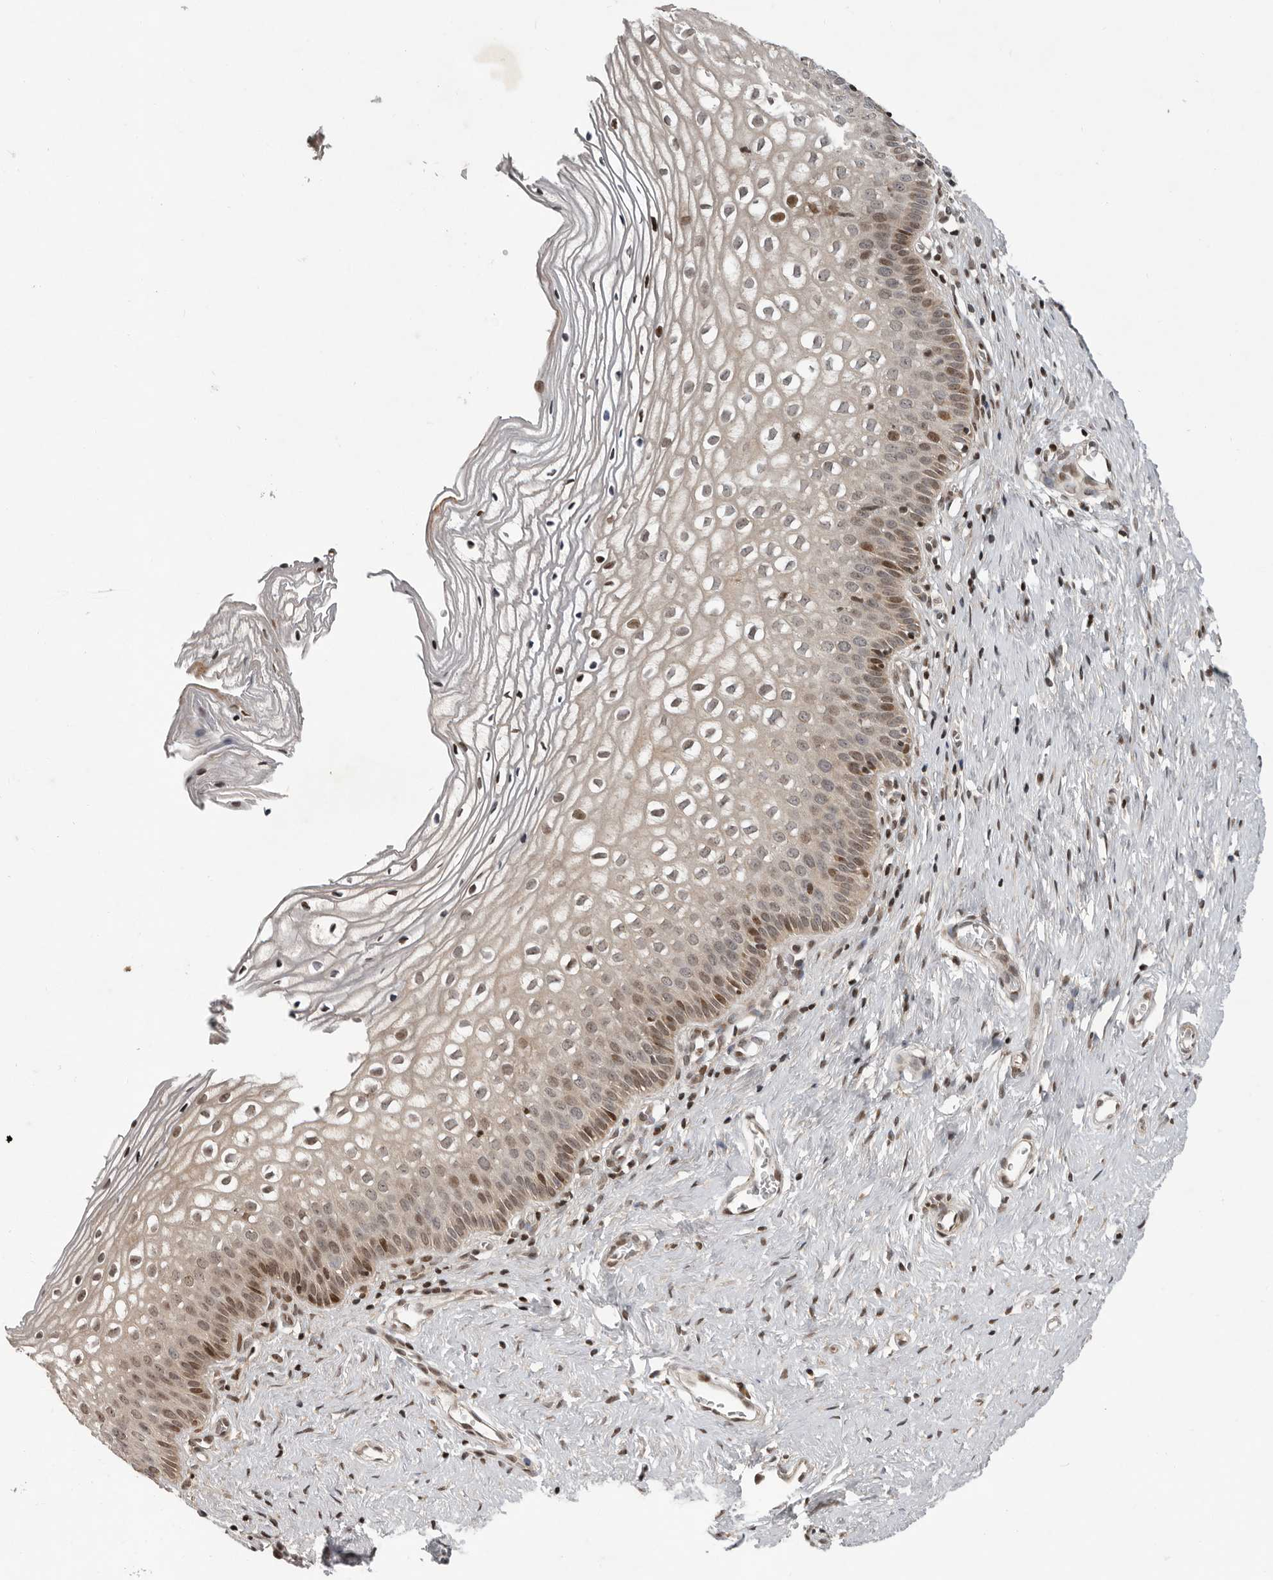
{"staining": {"intensity": "moderate", "quantity": "25%-75%", "location": "nuclear"}, "tissue": "cervix", "cell_type": "Squamous epithelial cells", "image_type": "normal", "snomed": [{"axis": "morphology", "description": "Normal tissue, NOS"}, {"axis": "topography", "description": "Cervix"}], "caption": "IHC micrograph of normal cervix: human cervix stained using IHC exhibits medium levels of moderate protein expression localized specifically in the nuclear of squamous epithelial cells, appearing as a nuclear brown color.", "gene": "RABIF", "patient": {"sex": "female", "age": 27}}